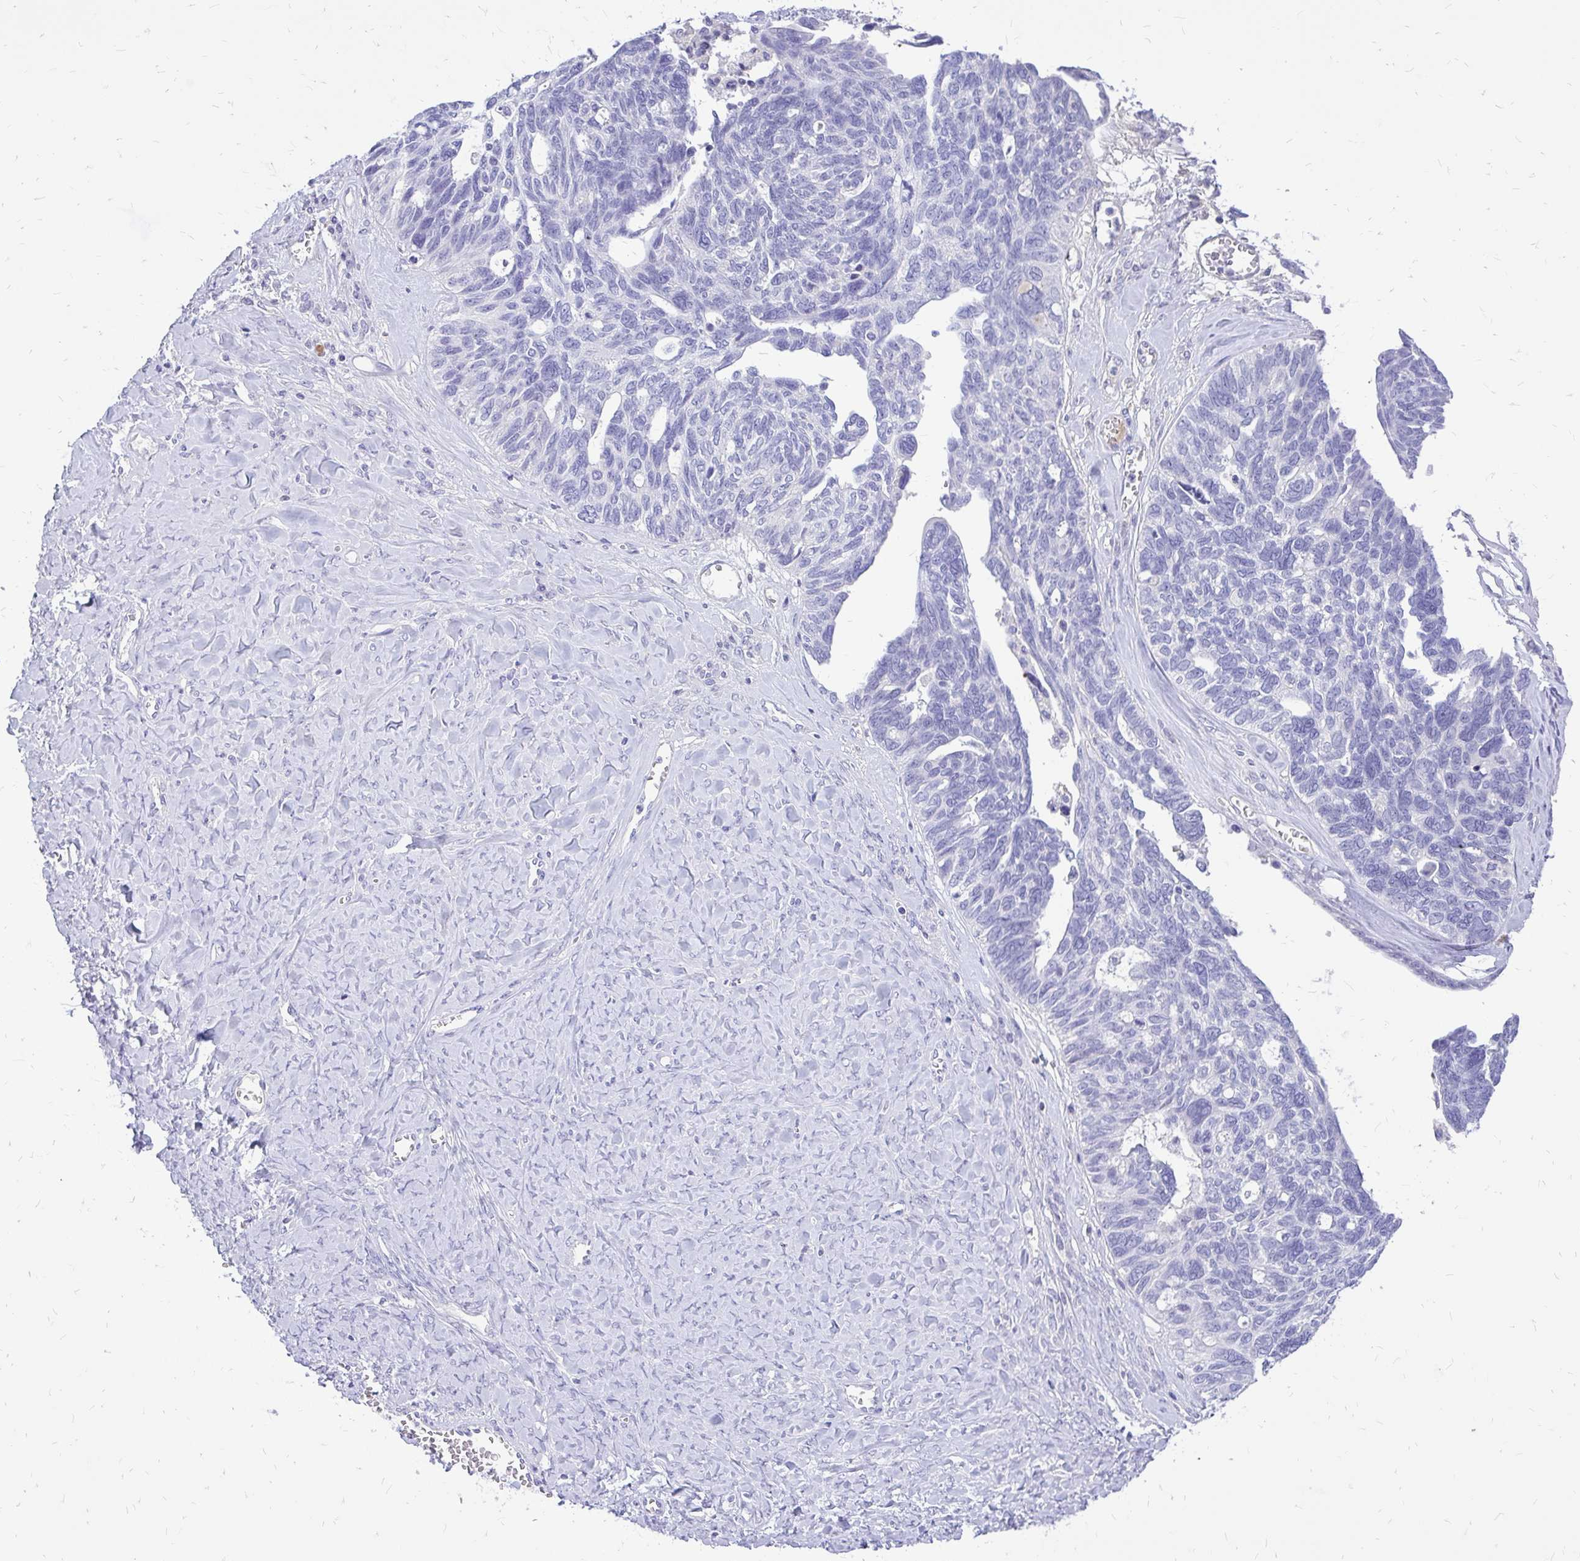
{"staining": {"intensity": "negative", "quantity": "none", "location": "none"}, "tissue": "ovarian cancer", "cell_type": "Tumor cells", "image_type": "cancer", "snomed": [{"axis": "morphology", "description": "Cystadenocarcinoma, serous, NOS"}, {"axis": "topography", "description": "Ovary"}], "caption": "Immunohistochemical staining of human serous cystadenocarcinoma (ovarian) exhibits no significant positivity in tumor cells.", "gene": "MAP1LC3A", "patient": {"sex": "female", "age": 79}}